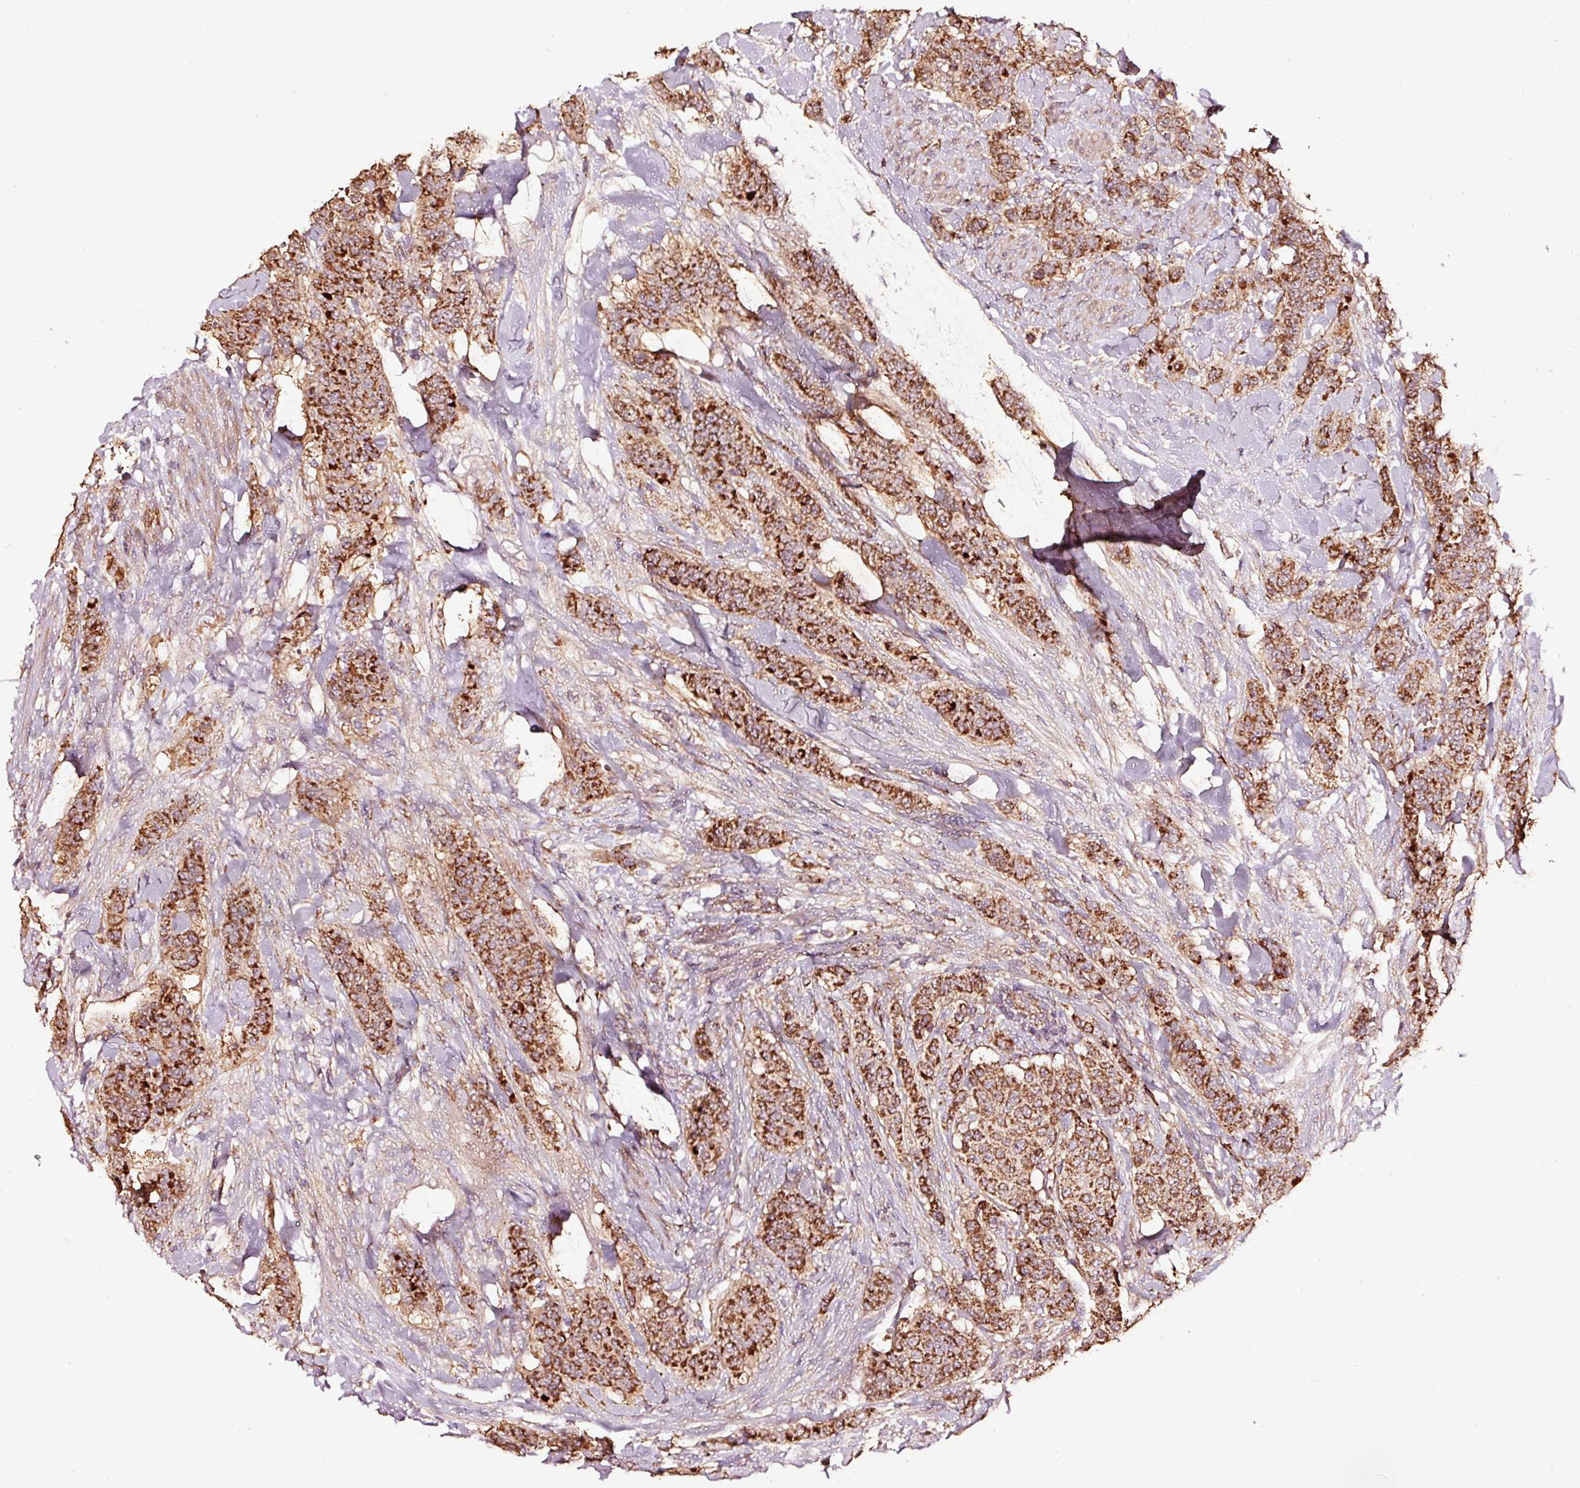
{"staining": {"intensity": "strong", "quantity": ">75%", "location": "cytoplasmic/membranous"}, "tissue": "breast cancer", "cell_type": "Tumor cells", "image_type": "cancer", "snomed": [{"axis": "morphology", "description": "Duct carcinoma"}, {"axis": "topography", "description": "Breast"}], "caption": "Protein expression analysis of human infiltrating ductal carcinoma (breast) reveals strong cytoplasmic/membranous expression in approximately >75% of tumor cells.", "gene": "TPM1", "patient": {"sex": "female", "age": 40}}